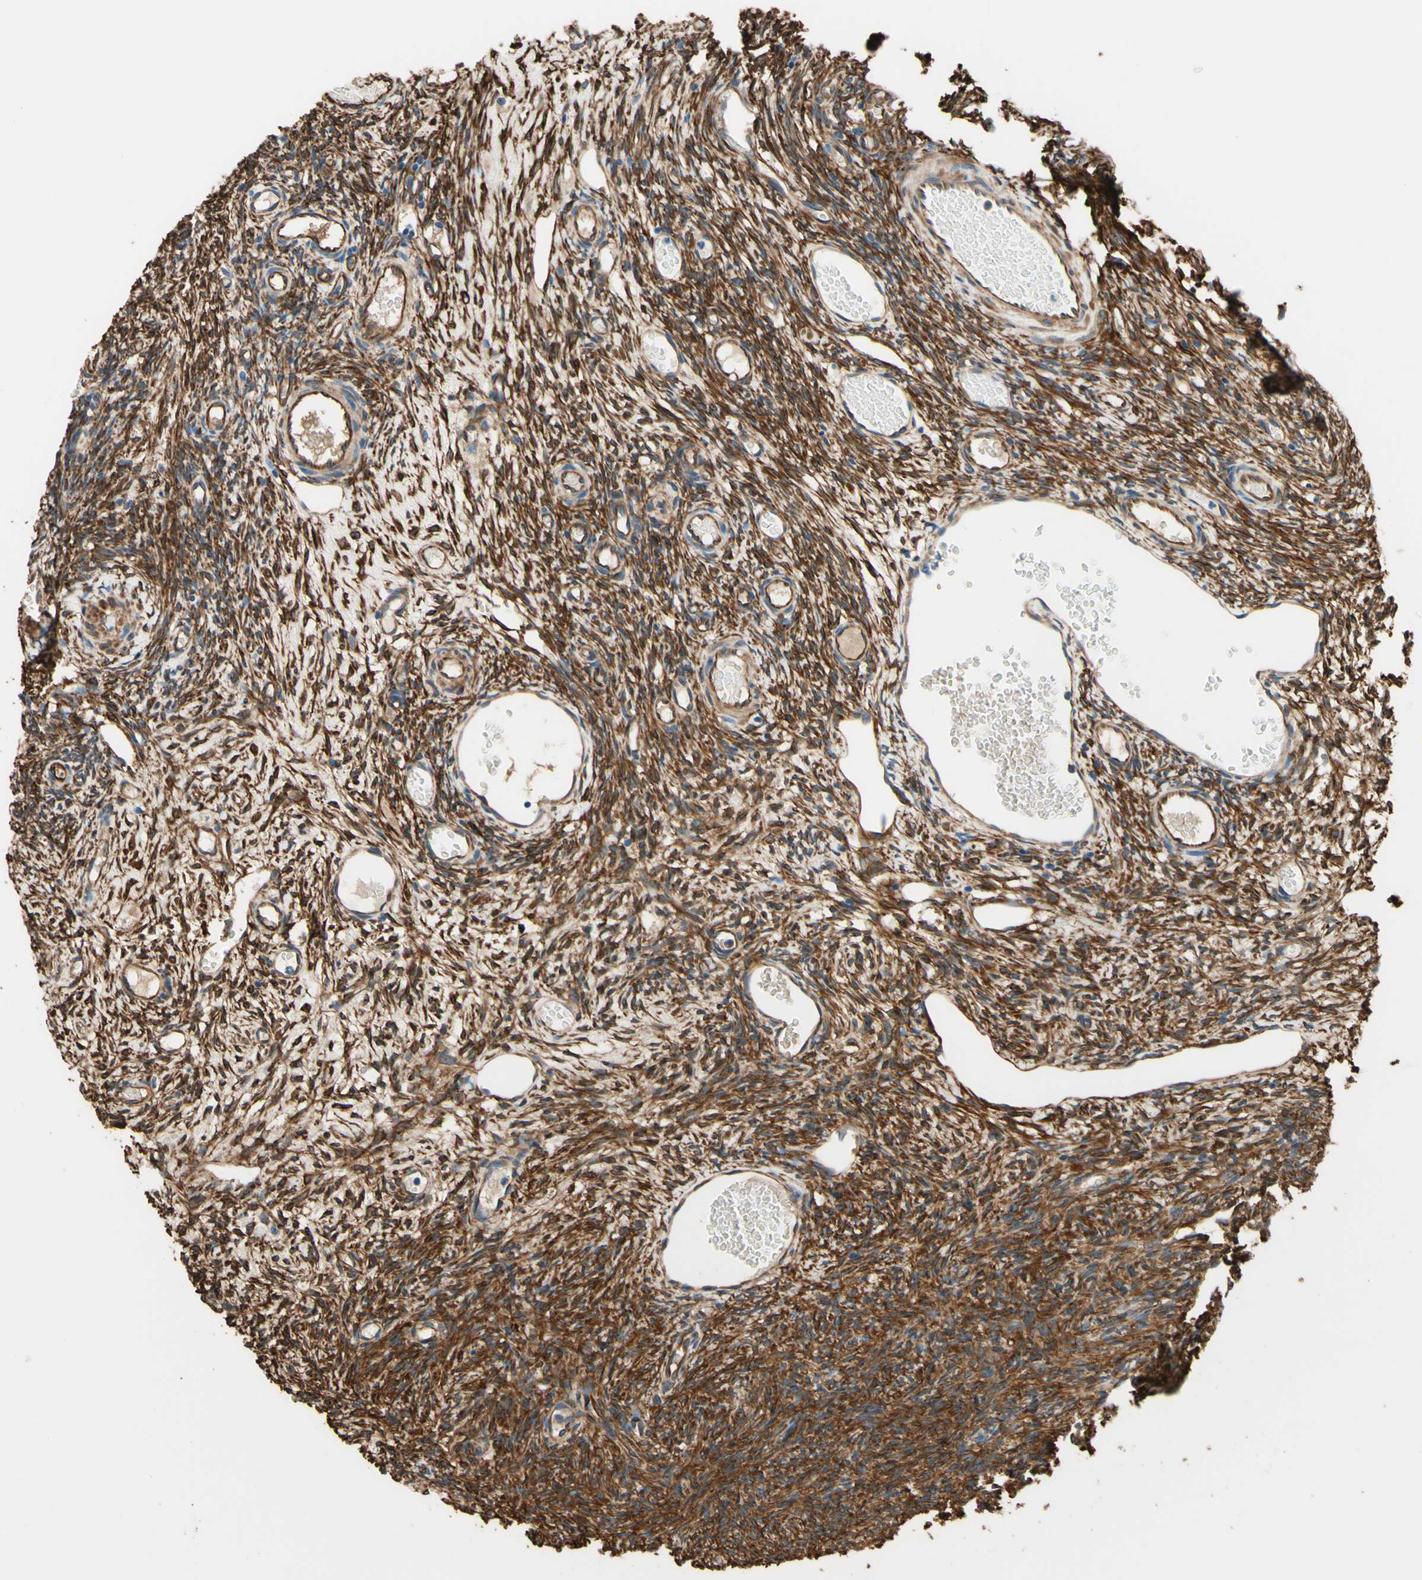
{"staining": {"intensity": "strong", "quantity": ">75%", "location": "cytoplasmic/membranous"}, "tissue": "ovary", "cell_type": "Ovarian stroma cells", "image_type": "normal", "snomed": [{"axis": "morphology", "description": "Normal tissue, NOS"}, {"axis": "topography", "description": "Ovary"}], "caption": "Immunohistochemistry (DAB) staining of unremarkable human ovary shows strong cytoplasmic/membranous protein positivity in about >75% of ovarian stroma cells. (Brightfield microscopy of DAB IHC at high magnification).", "gene": "DPYSL3", "patient": {"sex": "female", "age": 35}}